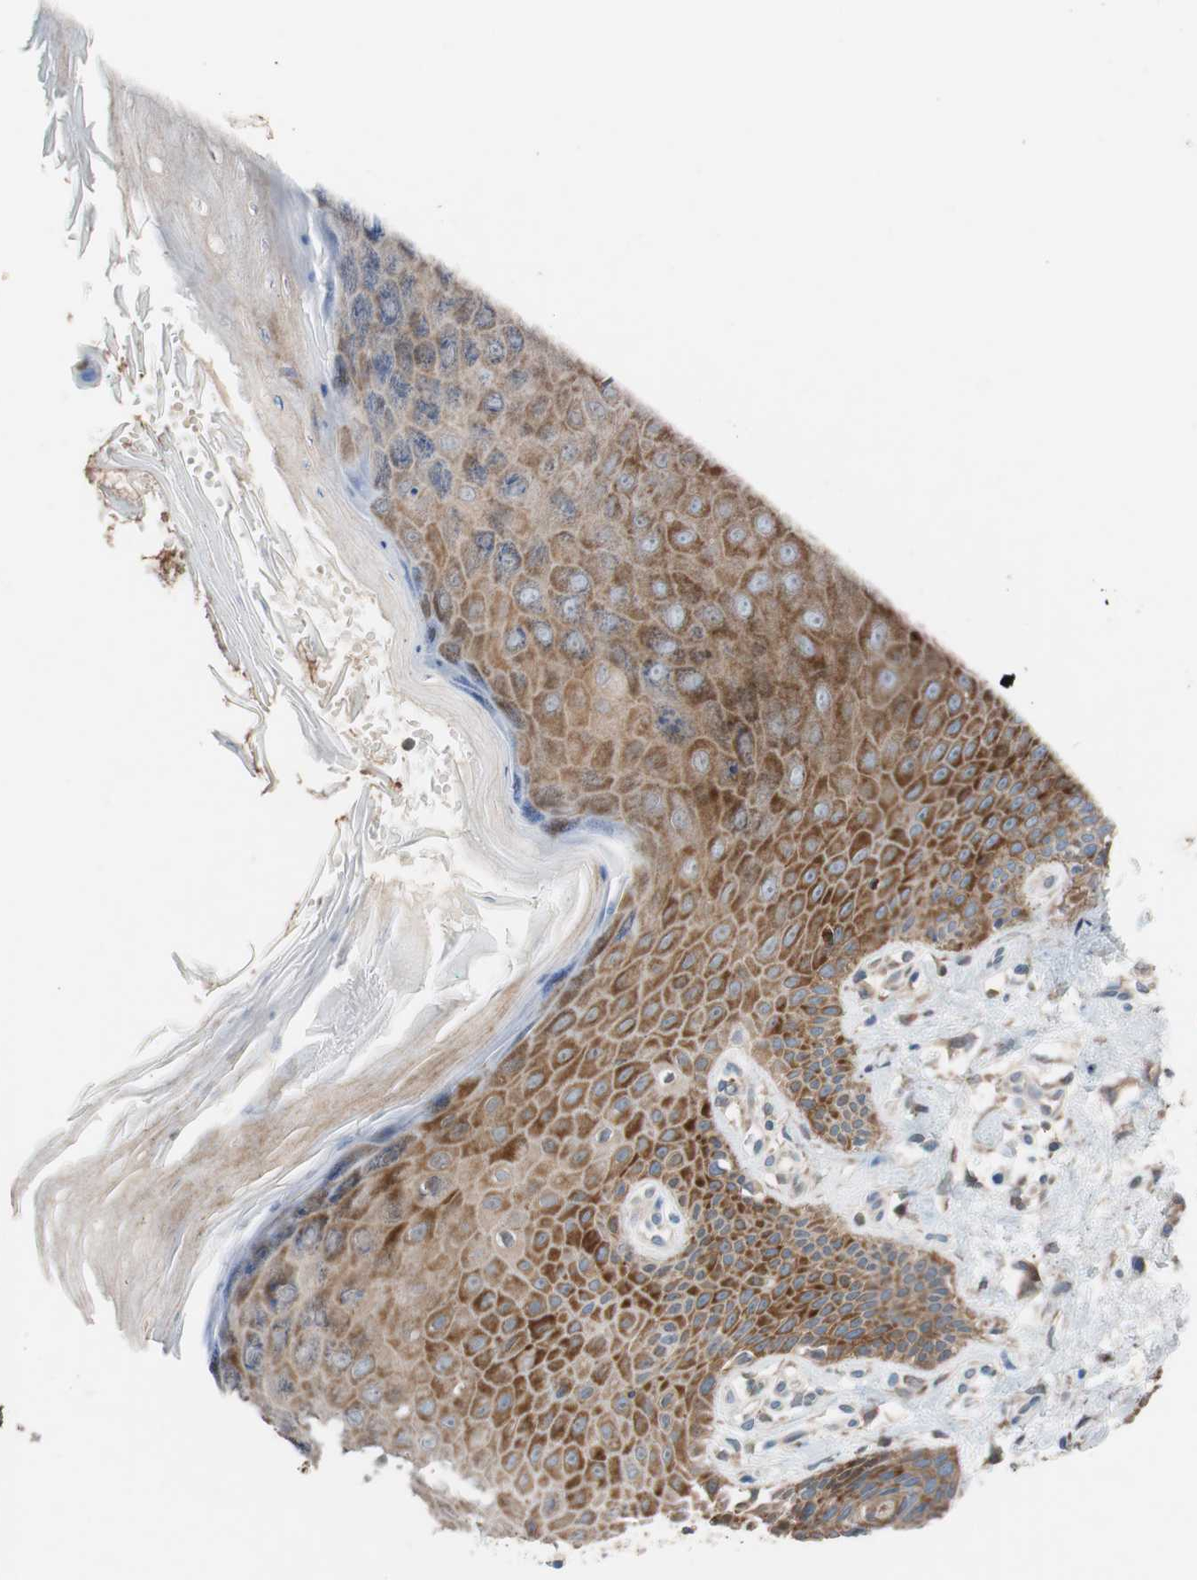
{"staining": {"intensity": "weak", "quantity": ">75%", "location": "cytoplasmic/membranous"}, "tissue": "skin", "cell_type": "Fibroblasts", "image_type": "normal", "snomed": [{"axis": "morphology", "description": "Normal tissue, NOS"}, {"axis": "topography", "description": "Skin"}], "caption": "Immunohistochemistry histopathology image of normal human skin stained for a protein (brown), which reveals low levels of weak cytoplasmic/membranous staining in about >75% of fibroblasts.", "gene": "FAAH", "patient": {"sex": "male", "age": 26}}